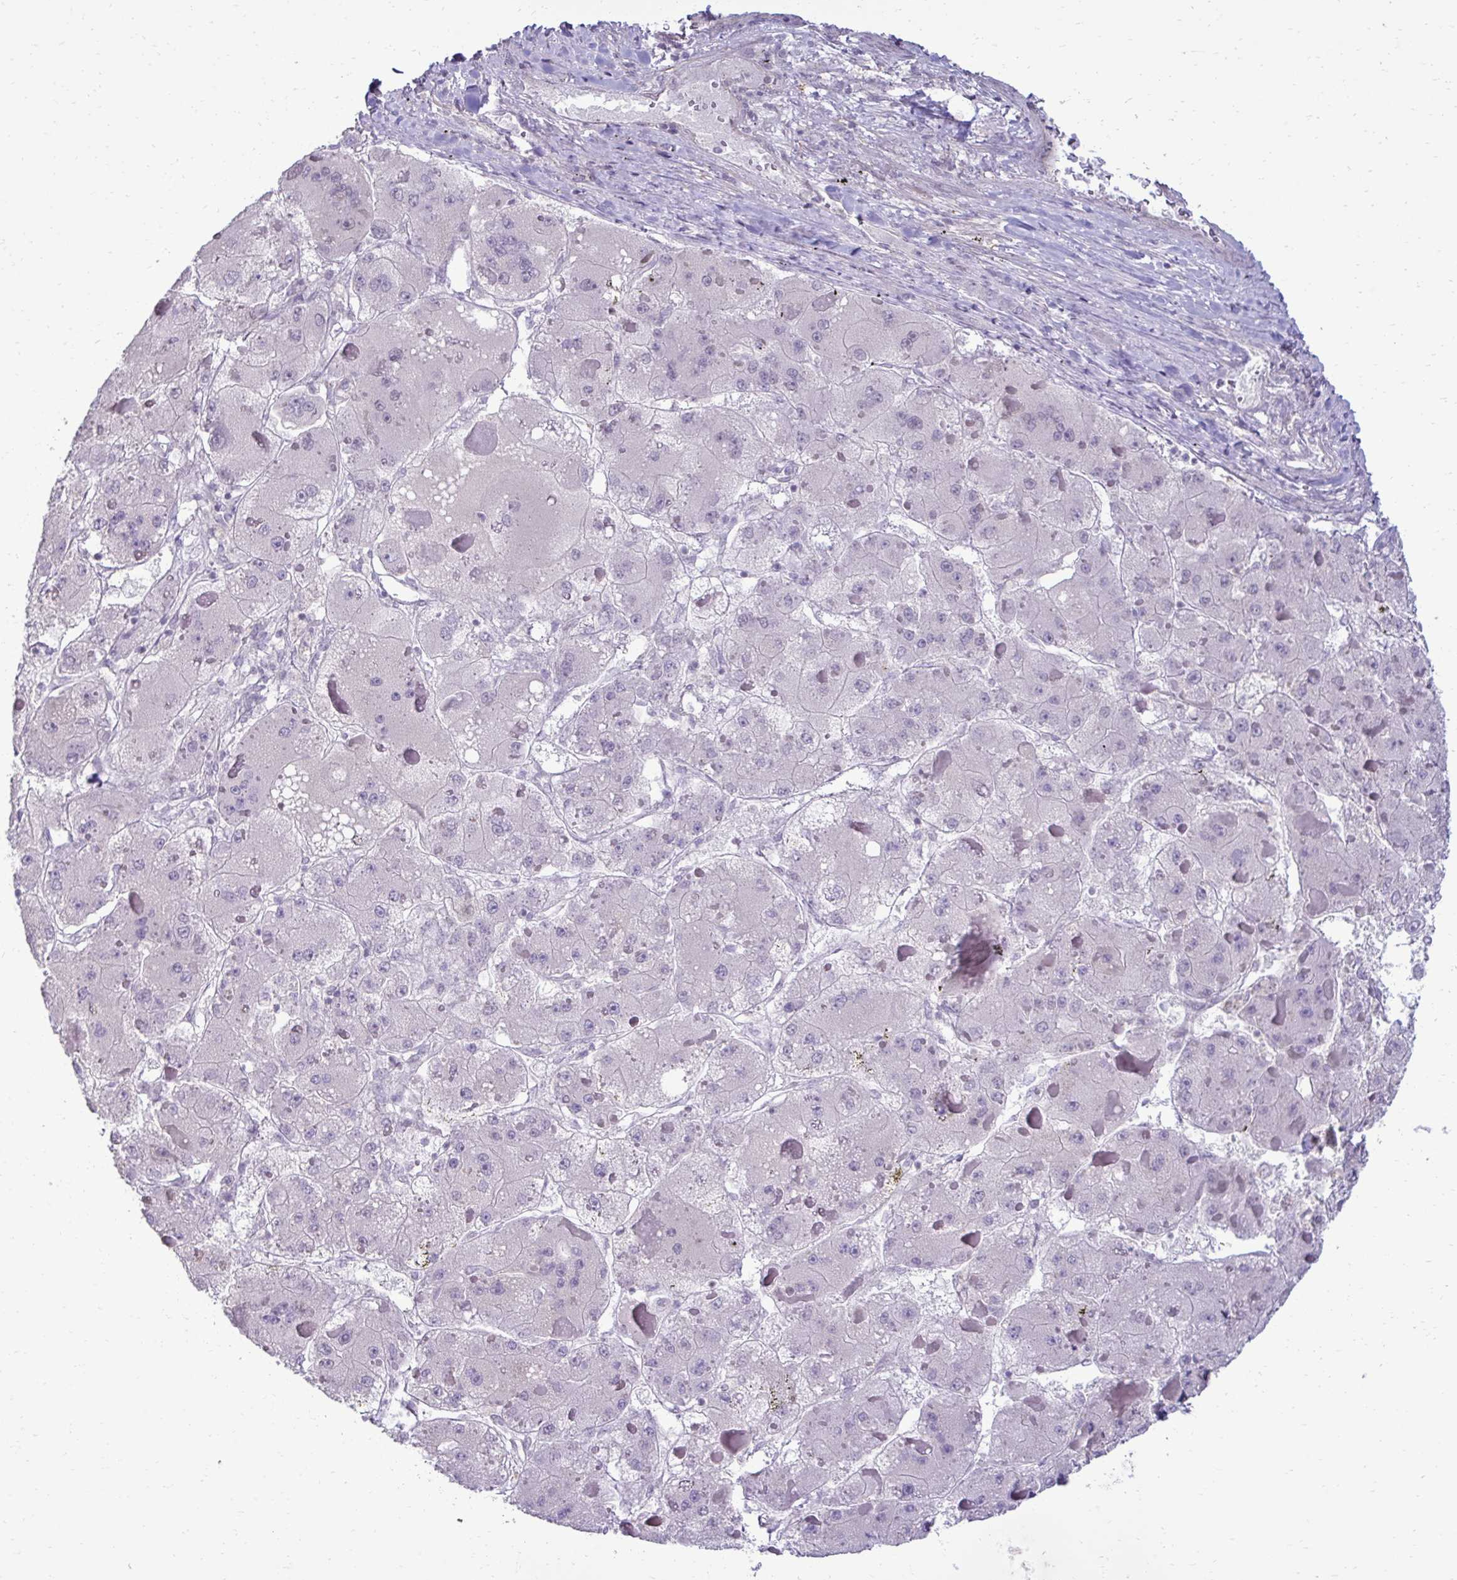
{"staining": {"intensity": "weak", "quantity": "<25%", "location": "nuclear"}, "tissue": "liver cancer", "cell_type": "Tumor cells", "image_type": "cancer", "snomed": [{"axis": "morphology", "description": "Carcinoma, Hepatocellular, NOS"}, {"axis": "topography", "description": "Liver"}], "caption": "High magnification brightfield microscopy of liver hepatocellular carcinoma stained with DAB (brown) and counterstained with hematoxylin (blue): tumor cells show no significant staining.", "gene": "SLC30A3", "patient": {"sex": "female", "age": 73}}